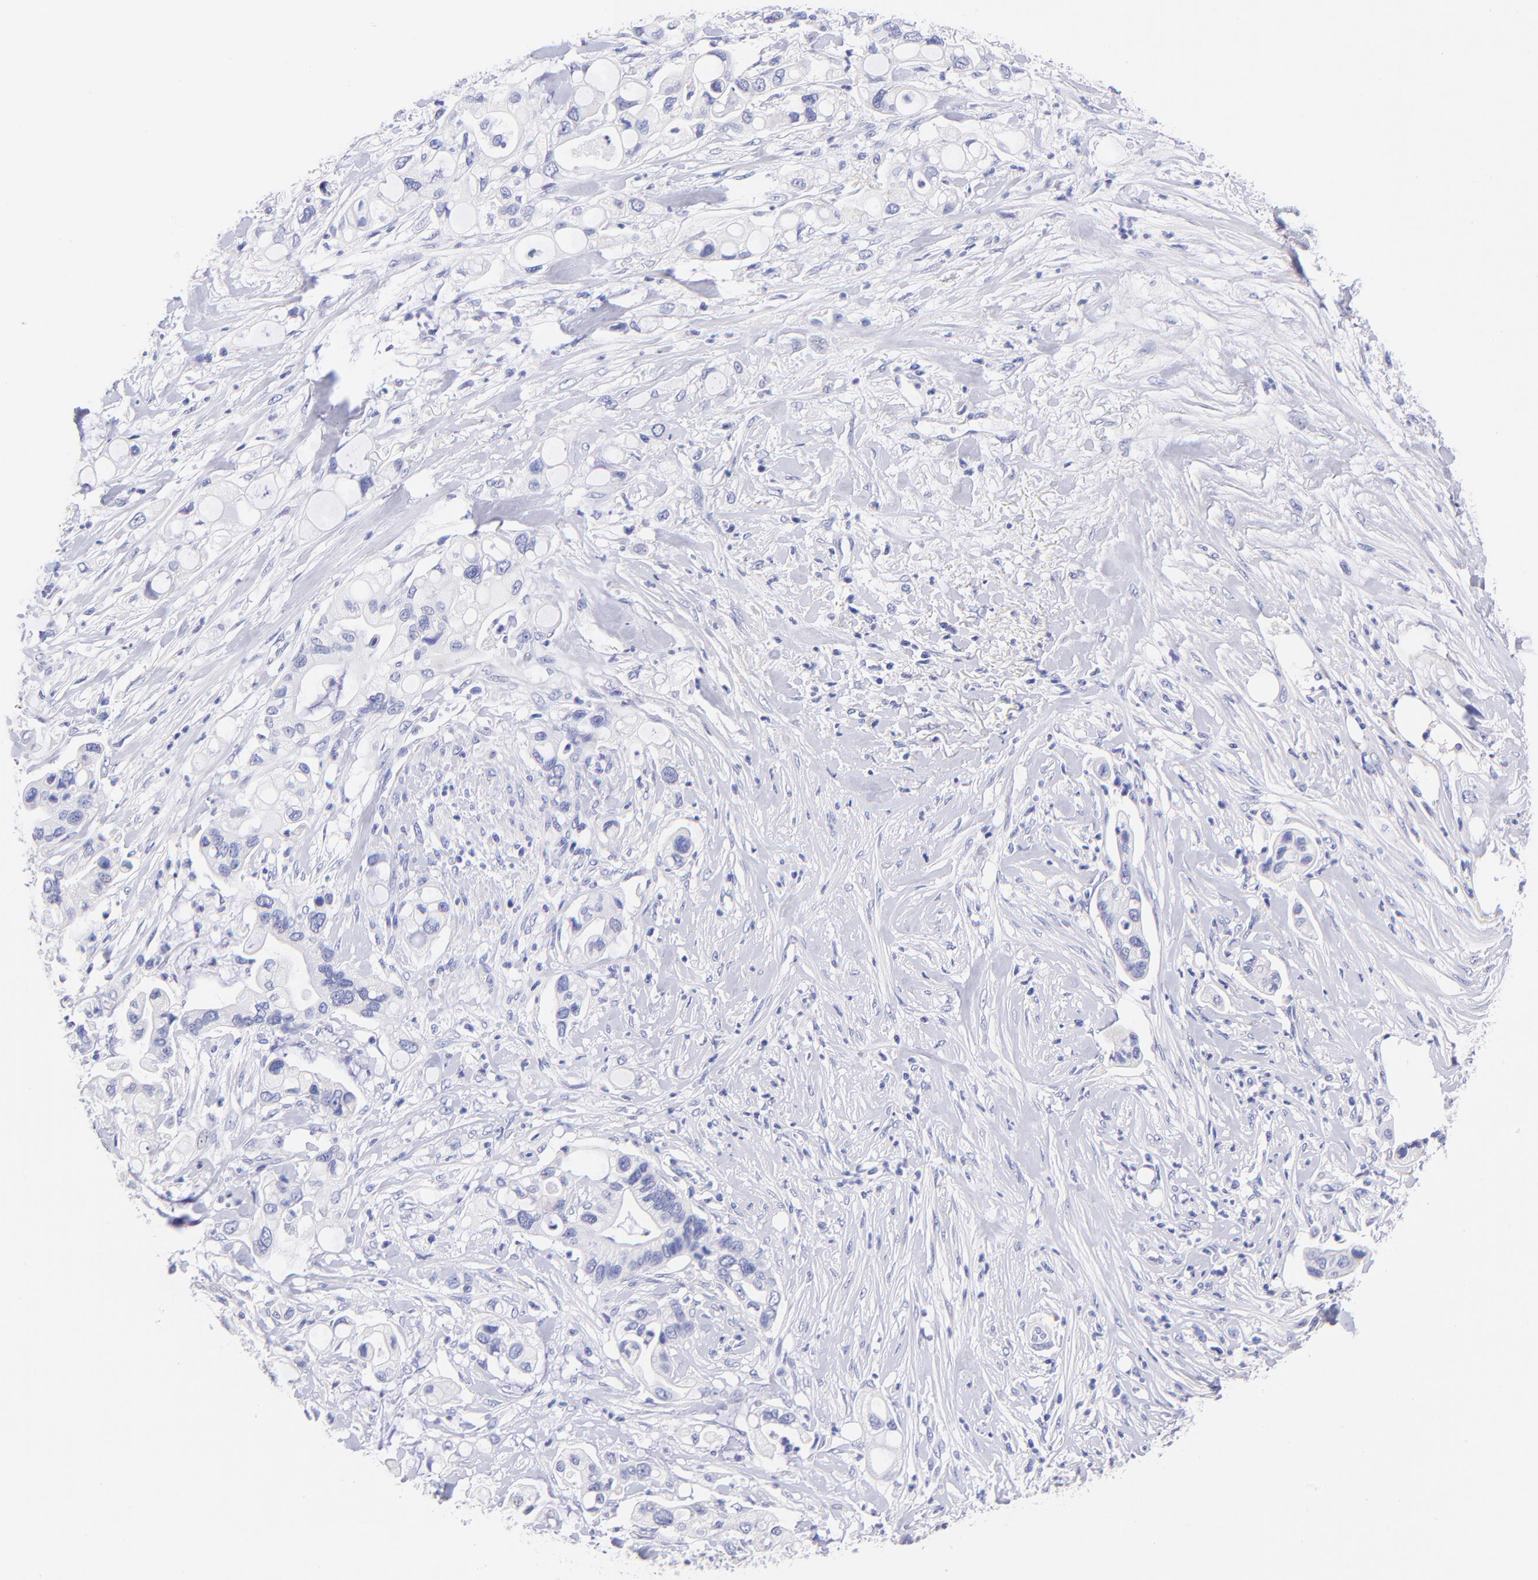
{"staining": {"intensity": "negative", "quantity": "none", "location": "none"}, "tissue": "pancreatic cancer", "cell_type": "Tumor cells", "image_type": "cancer", "snomed": [{"axis": "morphology", "description": "Adenocarcinoma, NOS"}, {"axis": "topography", "description": "Pancreas"}], "caption": "Human pancreatic cancer stained for a protein using IHC reveals no expression in tumor cells.", "gene": "RAB3B", "patient": {"sex": "male", "age": 70}}